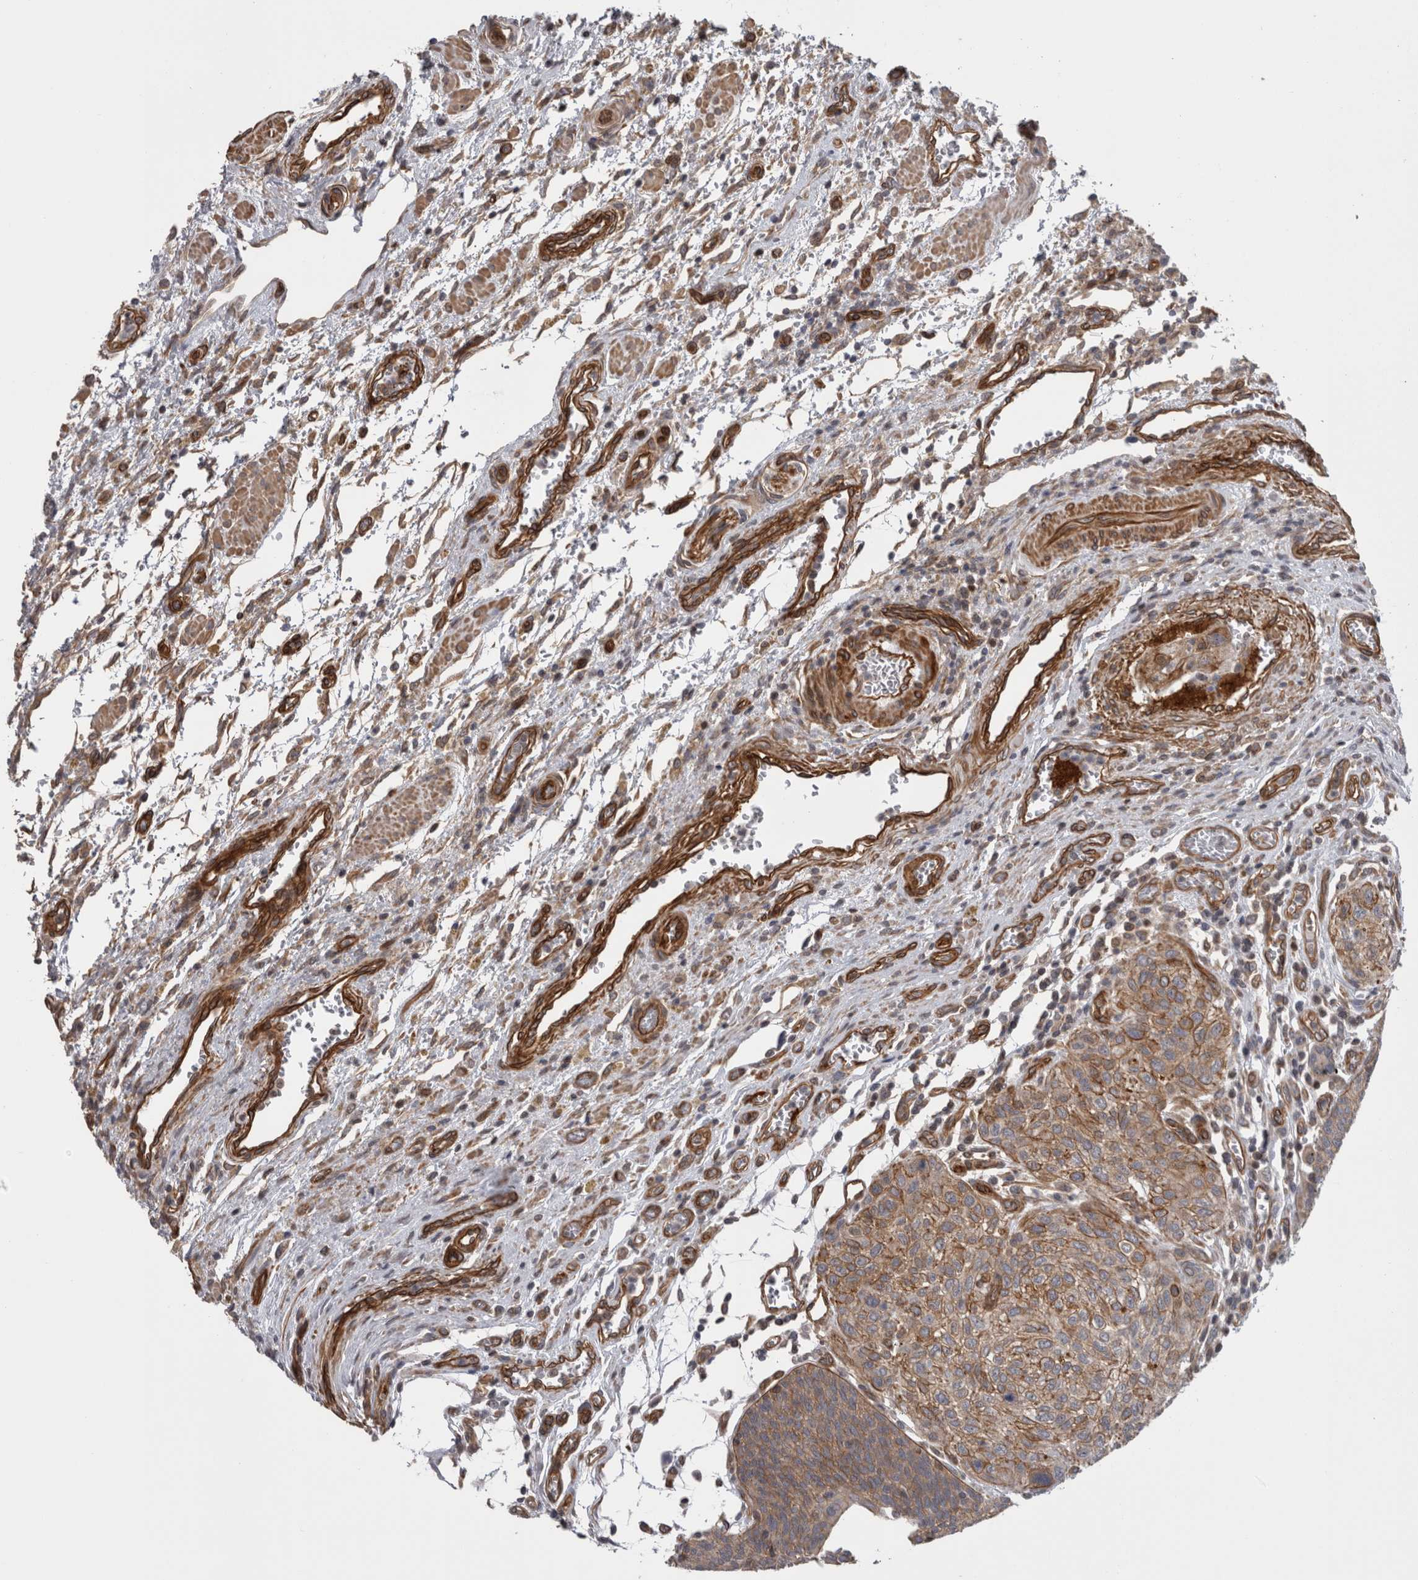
{"staining": {"intensity": "moderate", "quantity": ">75%", "location": "cytoplasmic/membranous"}, "tissue": "urothelial cancer", "cell_type": "Tumor cells", "image_type": "cancer", "snomed": [{"axis": "morphology", "description": "Urothelial carcinoma, Low grade"}, {"axis": "morphology", "description": "Urothelial carcinoma, High grade"}, {"axis": "topography", "description": "Urinary bladder"}], "caption": "Protein staining of urothelial carcinoma (low-grade) tissue exhibits moderate cytoplasmic/membranous staining in about >75% of tumor cells. Nuclei are stained in blue.", "gene": "RMDN1", "patient": {"sex": "male", "age": 35}}